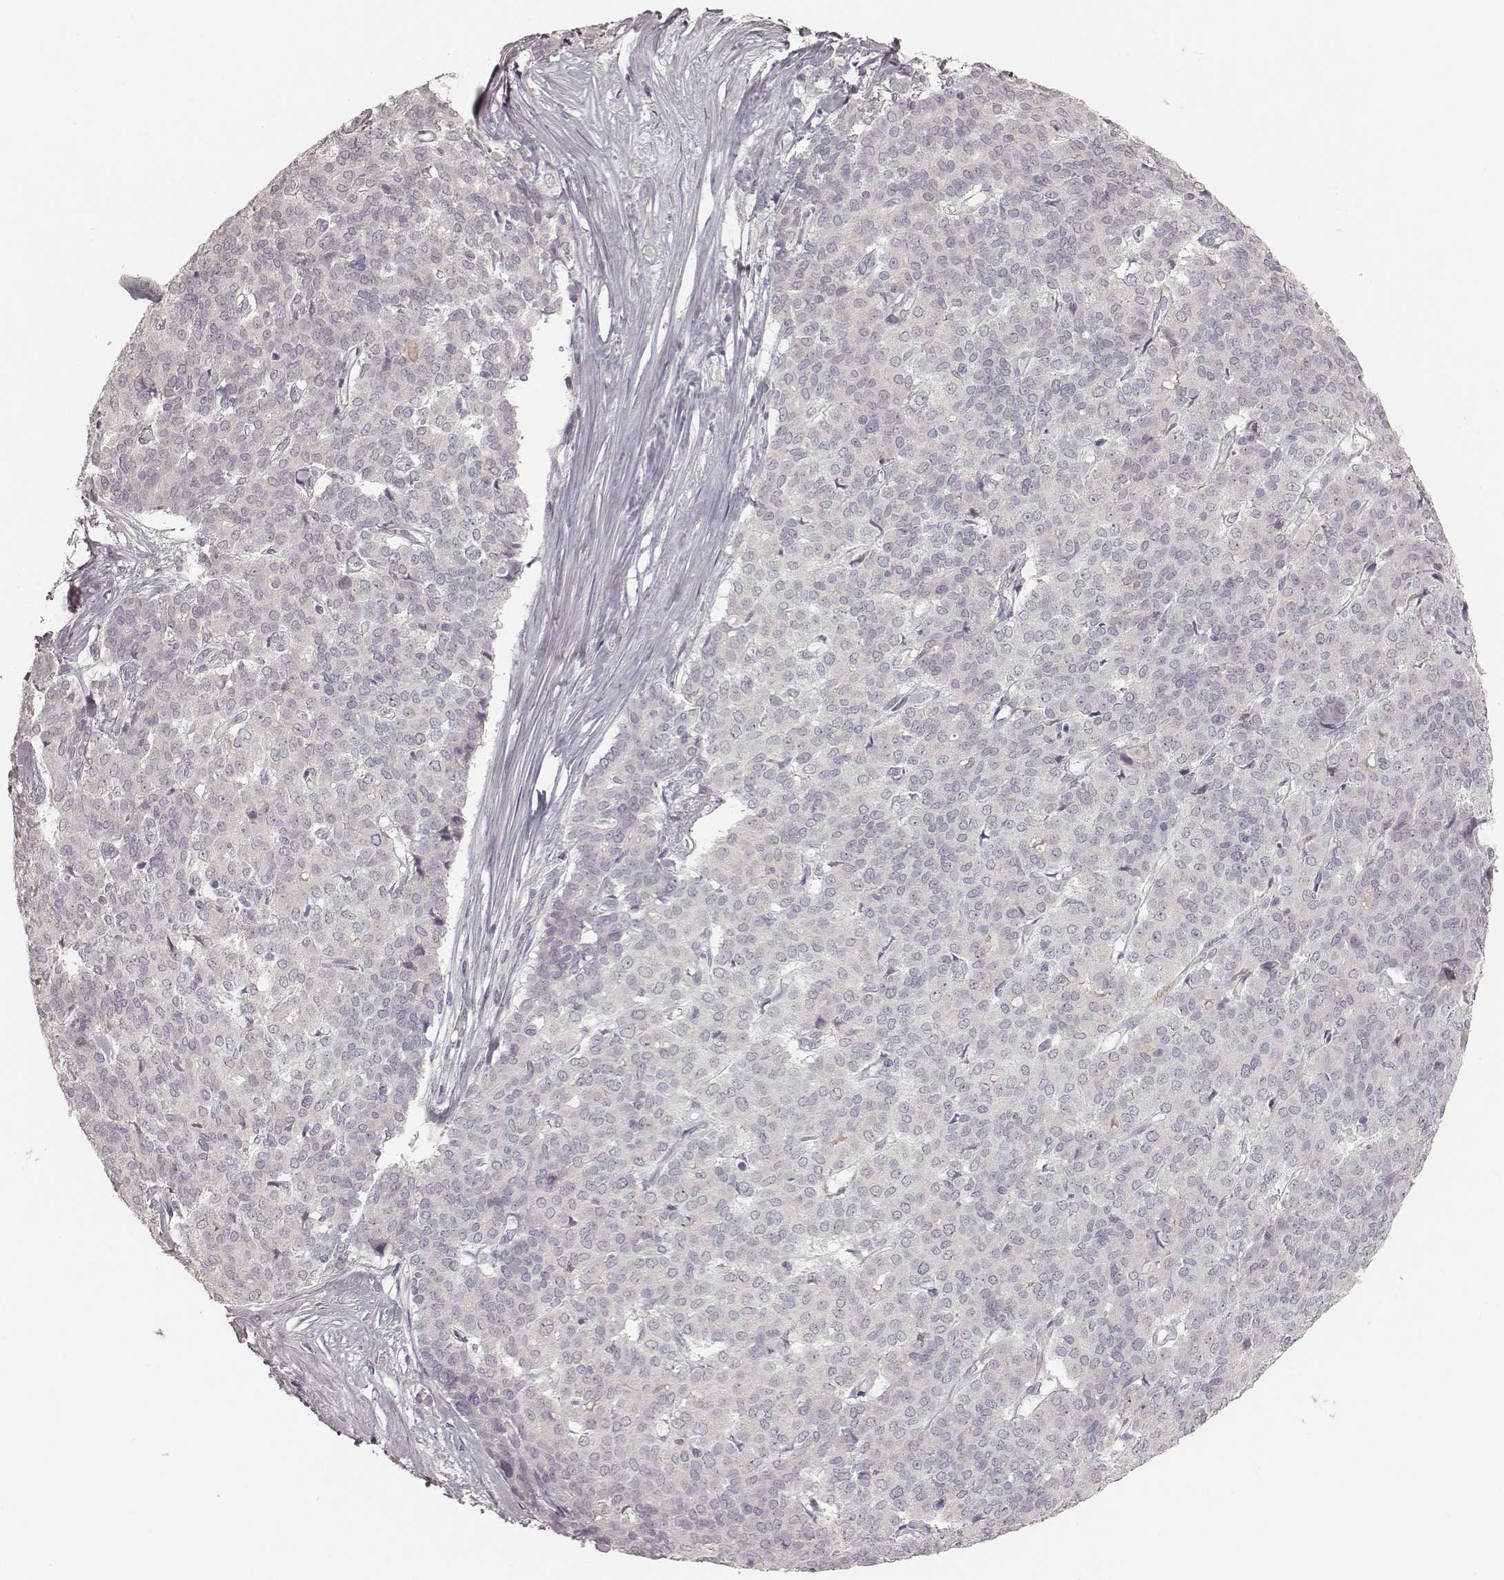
{"staining": {"intensity": "negative", "quantity": "none", "location": "none"}, "tissue": "liver cancer", "cell_type": "Tumor cells", "image_type": "cancer", "snomed": [{"axis": "morphology", "description": "Cholangiocarcinoma"}, {"axis": "topography", "description": "Liver"}], "caption": "There is no significant expression in tumor cells of liver cancer (cholangiocarcinoma).", "gene": "MADCAM1", "patient": {"sex": "female", "age": 47}}